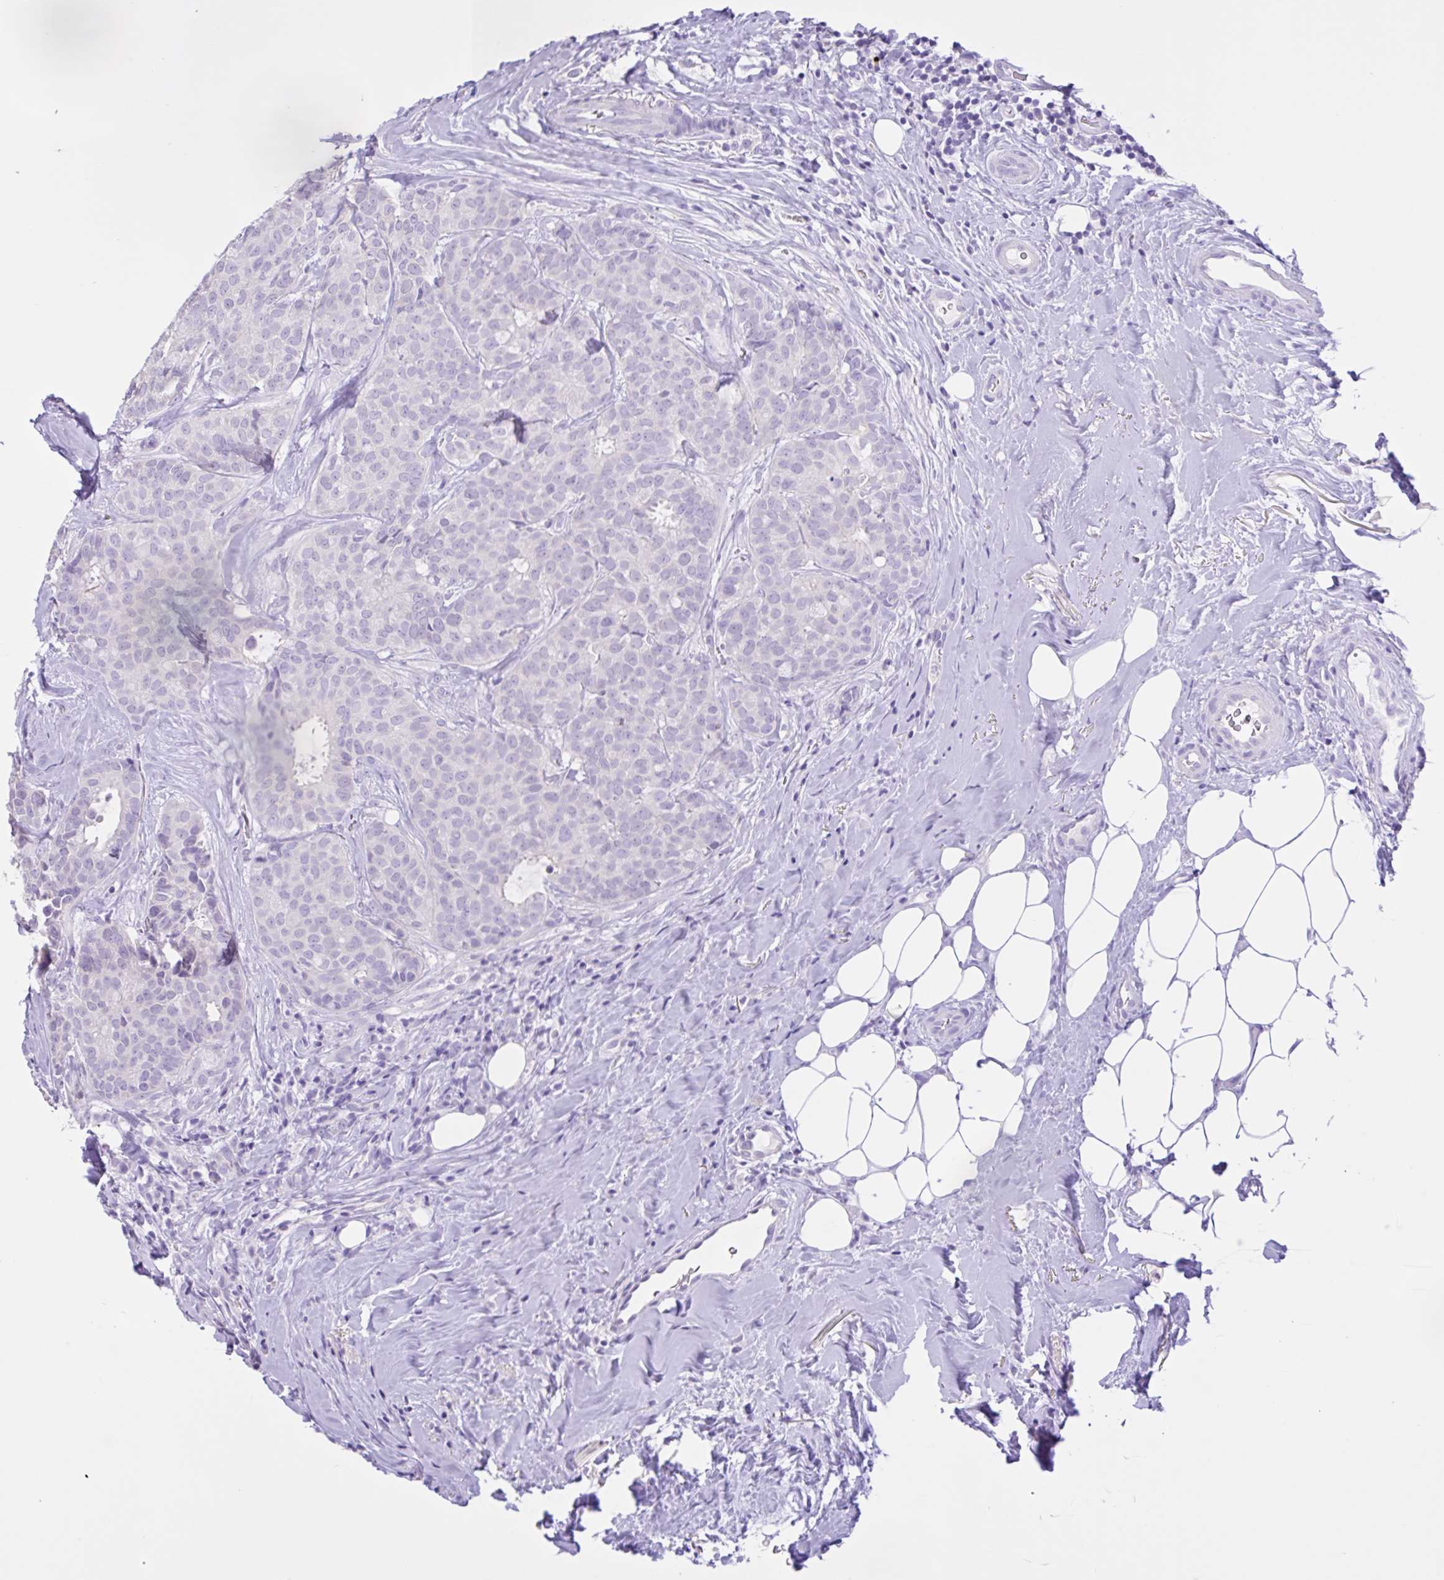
{"staining": {"intensity": "negative", "quantity": "none", "location": "none"}, "tissue": "breast cancer", "cell_type": "Tumor cells", "image_type": "cancer", "snomed": [{"axis": "morphology", "description": "Duct carcinoma"}, {"axis": "topography", "description": "Breast"}], "caption": "The IHC histopathology image has no significant positivity in tumor cells of infiltrating ductal carcinoma (breast) tissue.", "gene": "CST11", "patient": {"sex": "female", "age": 84}}